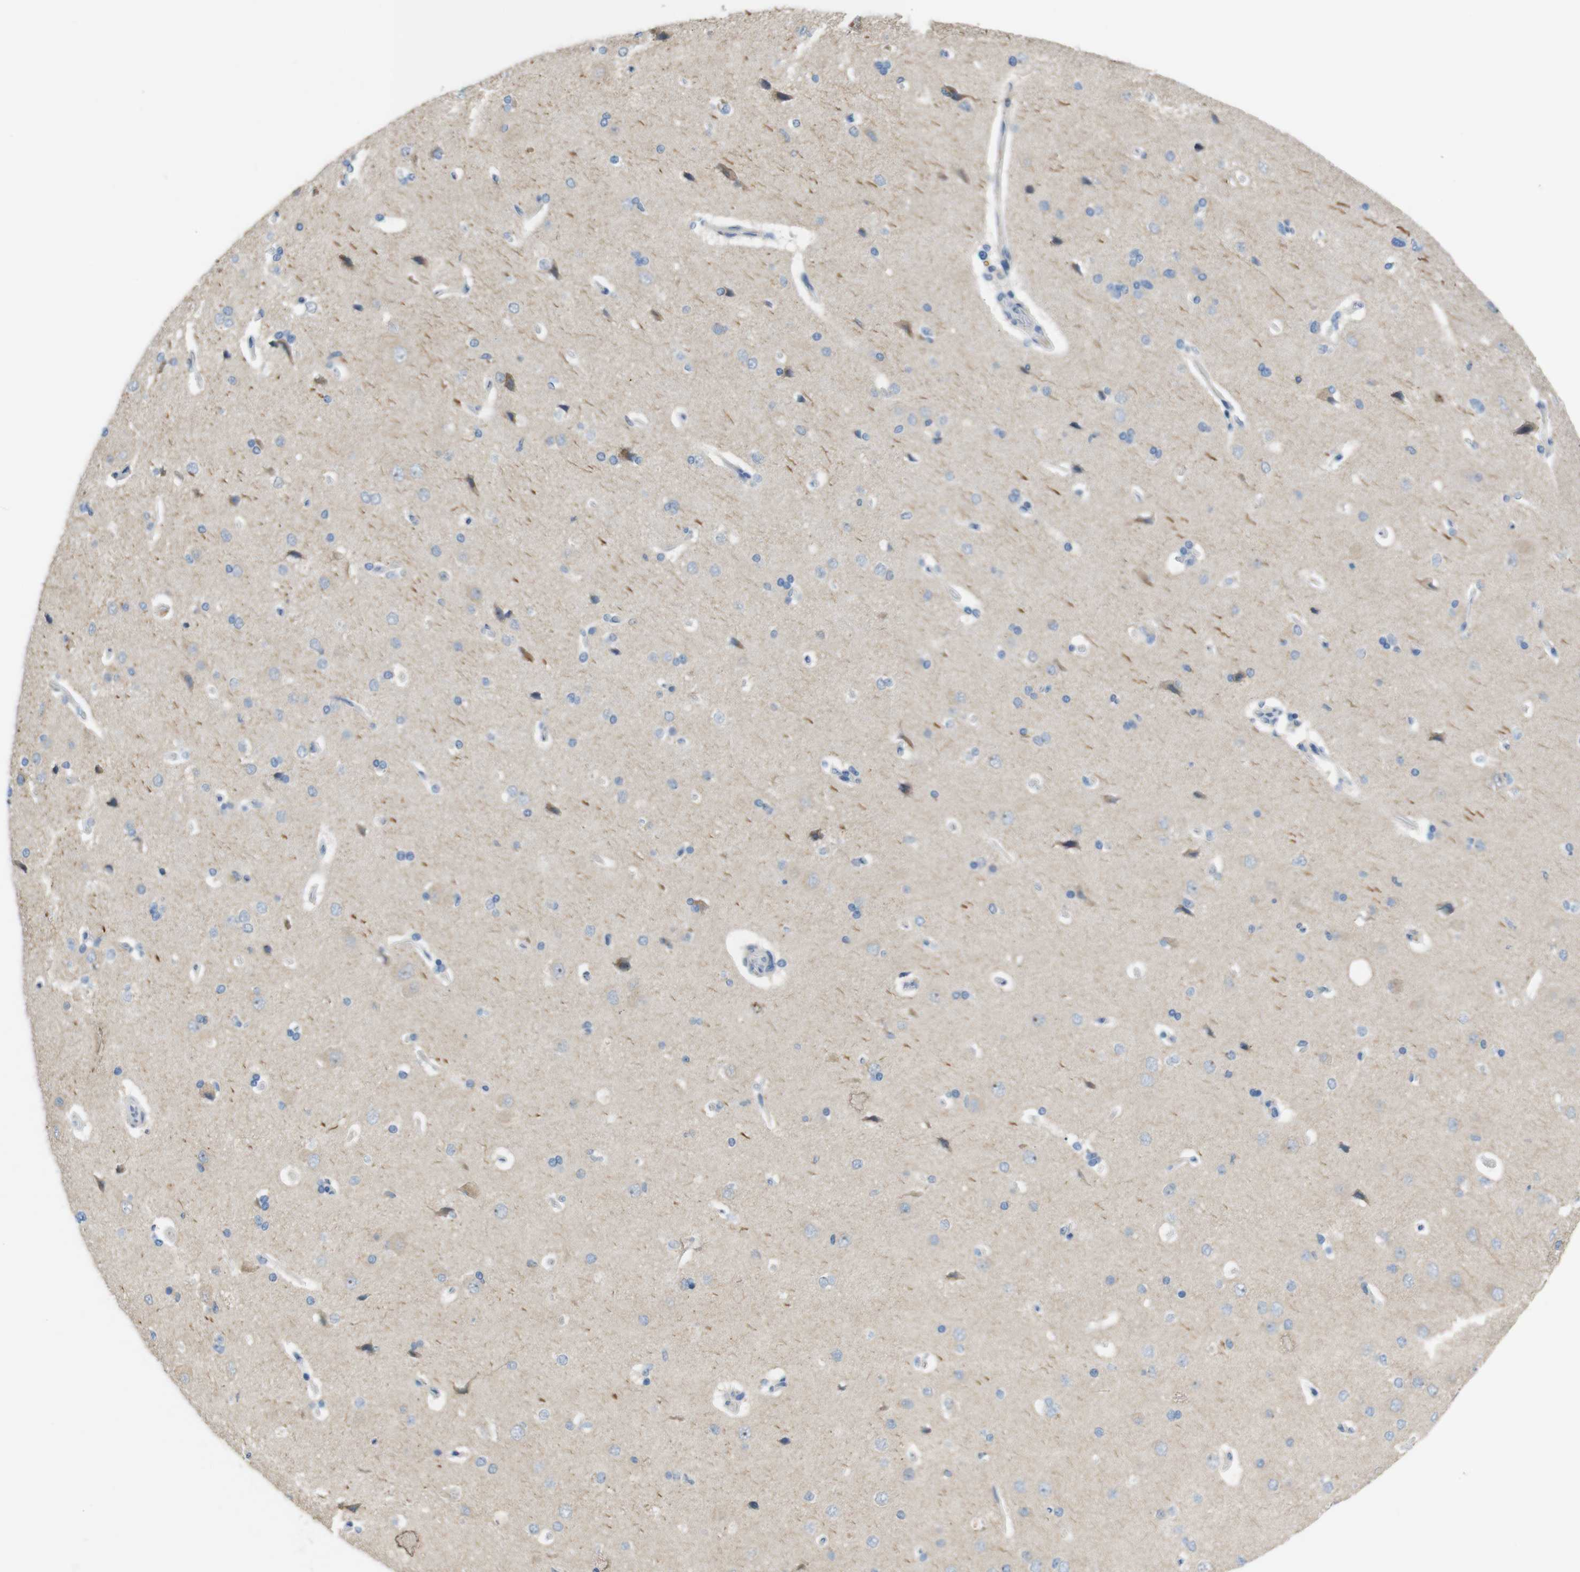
{"staining": {"intensity": "negative", "quantity": "none", "location": "none"}, "tissue": "cerebral cortex", "cell_type": "Endothelial cells", "image_type": "normal", "snomed": [{"axis": "morphology", "description": "Normal tissue, NOS"}, {"axis": "topography", "description": "Cerebral cortex"}], "caption": "DAB (3,3'-diaminobenzidine) immunohistochemical staining of unremarkable cerebral cortex reveals no significant expression in endothelial cells.", "gene": "TJP3", "patient": {"sex": "male", "age": 62}}